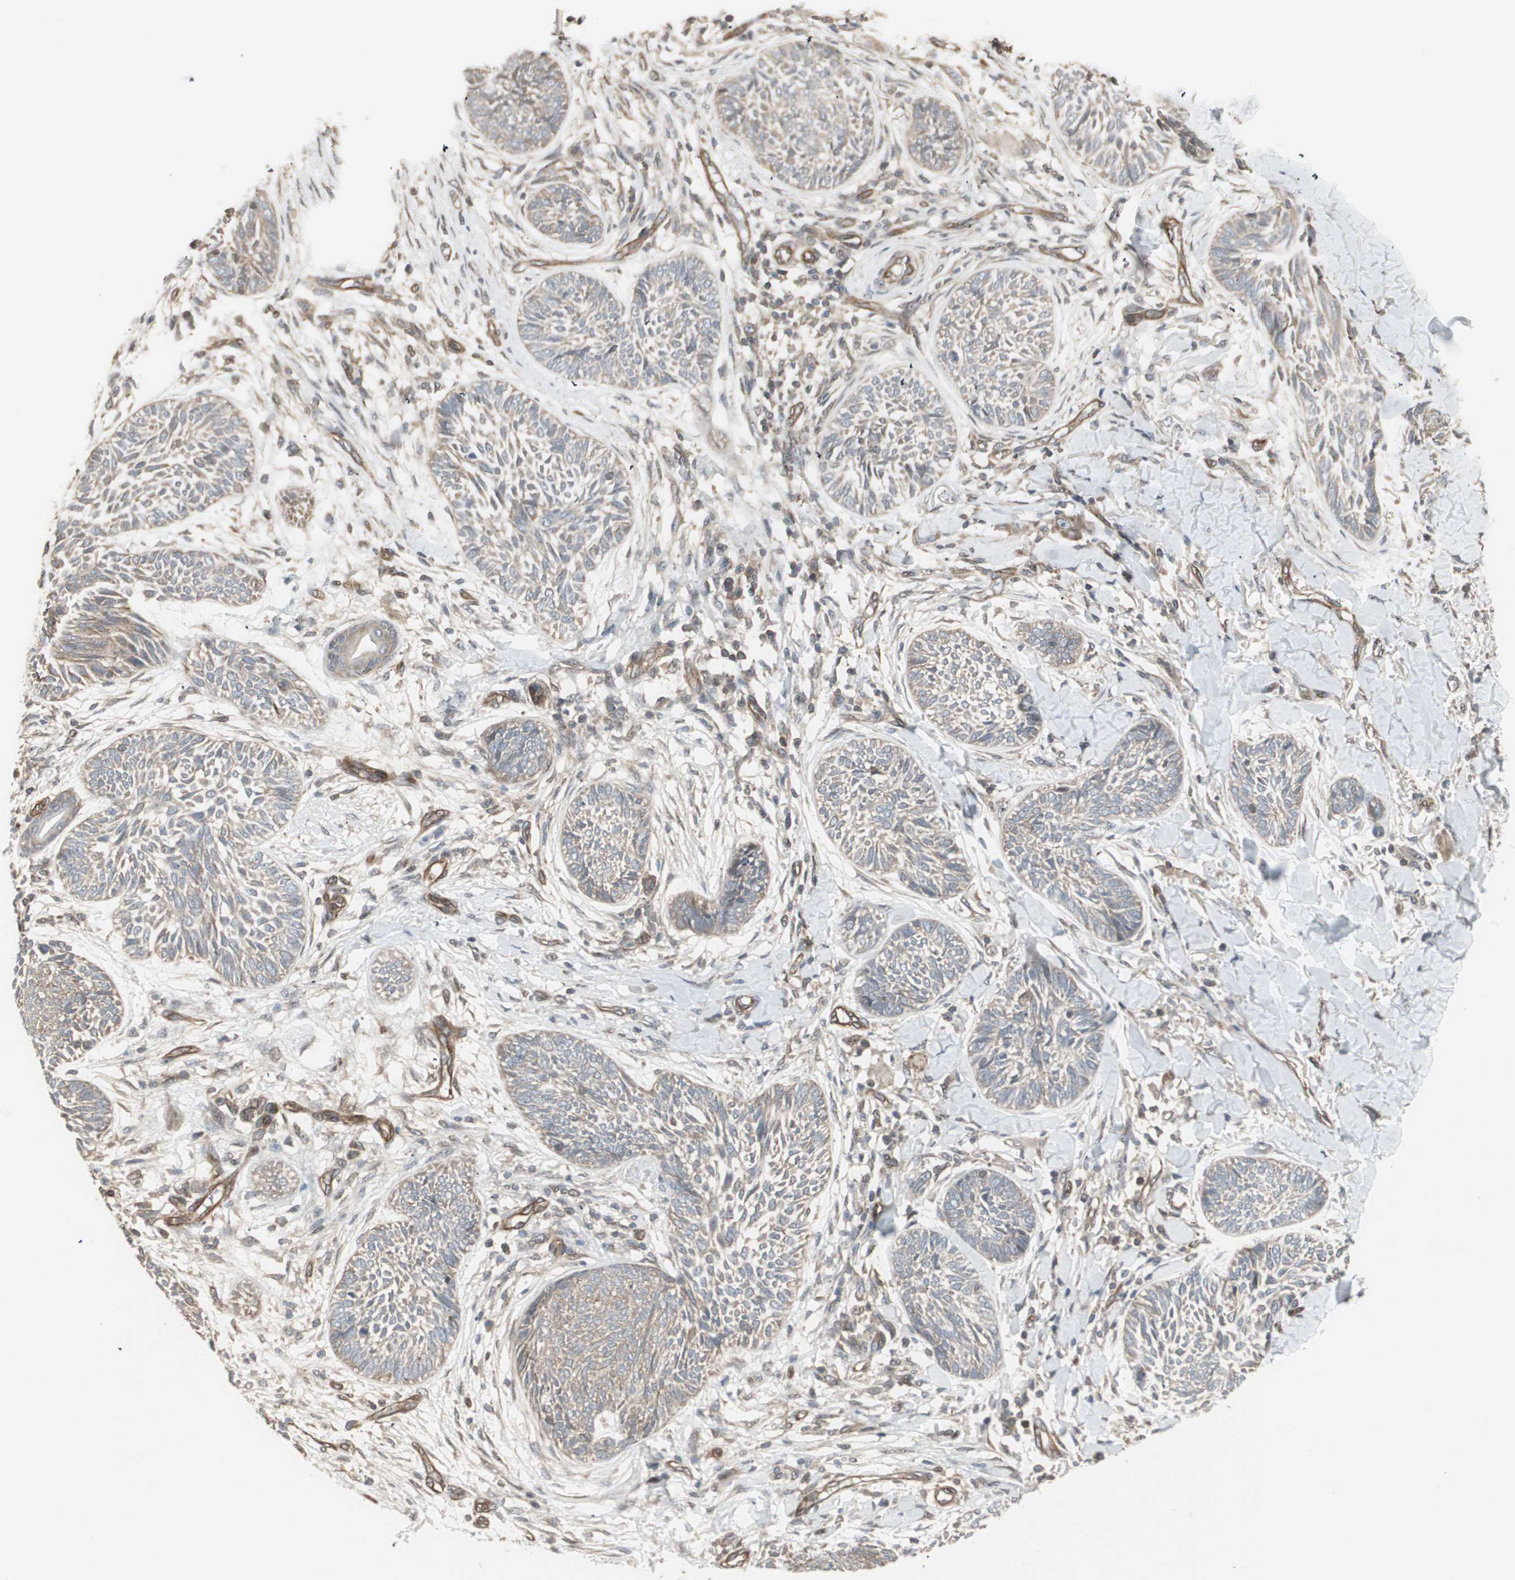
{"staining": {"intensity": "moderate", "quantity": "25%-75%", "location": "cytoplasmic/membranous"}, "tissue": "skin cancer", "cell_type": "Tumor cells", "image_type": "cancer", "snomed": [{"axis": "morphology", "description": "Papilloma, NOS"}, {"axis": "morphology", "description": "Basal cell carcinoma"}, {"axis": "topography", "description": "Skin"}], "caption": "Immunohistochemical staining of skin cancer reveals moderate cytoplasmic/membranous protein positivity in approximately 25%-75% of tumor cells.", "gene": "PFDN1", "patient": {"sex": "male", "age": 87}}